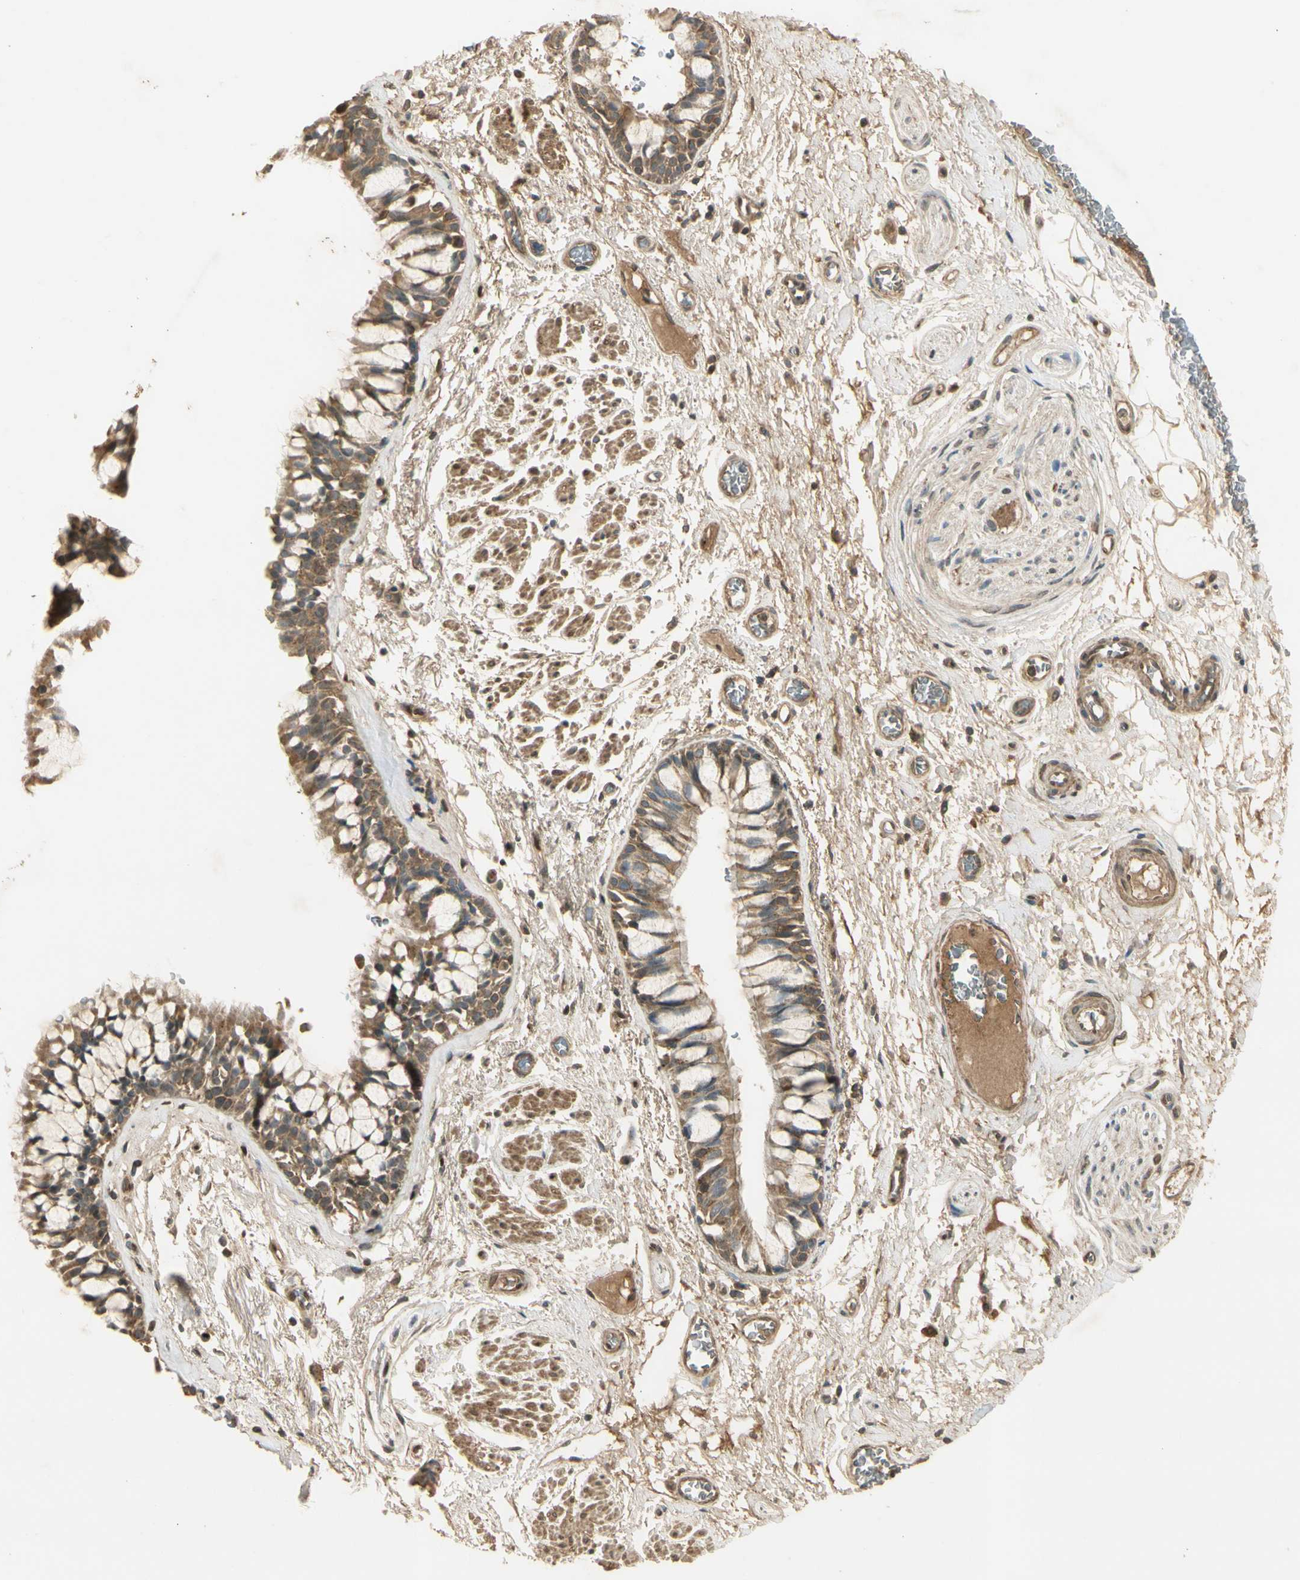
{"staining": {"intensity": "moderate", "quantity": ">75%", "location": "cytoplasmic/membranous,nuclear"}, "tissue": "bronchus", "cell_type": "Respiratory epithelial cells", "image_type": "normal", "snomed": [{"axis": "morphology", "description": "Normal tissue, NOS"}, {"axis": "topography", "description": "Bronchus"}], "caption": "Protein expression by immunohistochemistry (IHC) reveals moderate cytoplasmic/membranous,nuclear expression in approximately >75% of respiratory epithelial cells in unremarkable bronchus.", "gene": "GMEB2", "patient": {"sex": "male", "age": 66}}